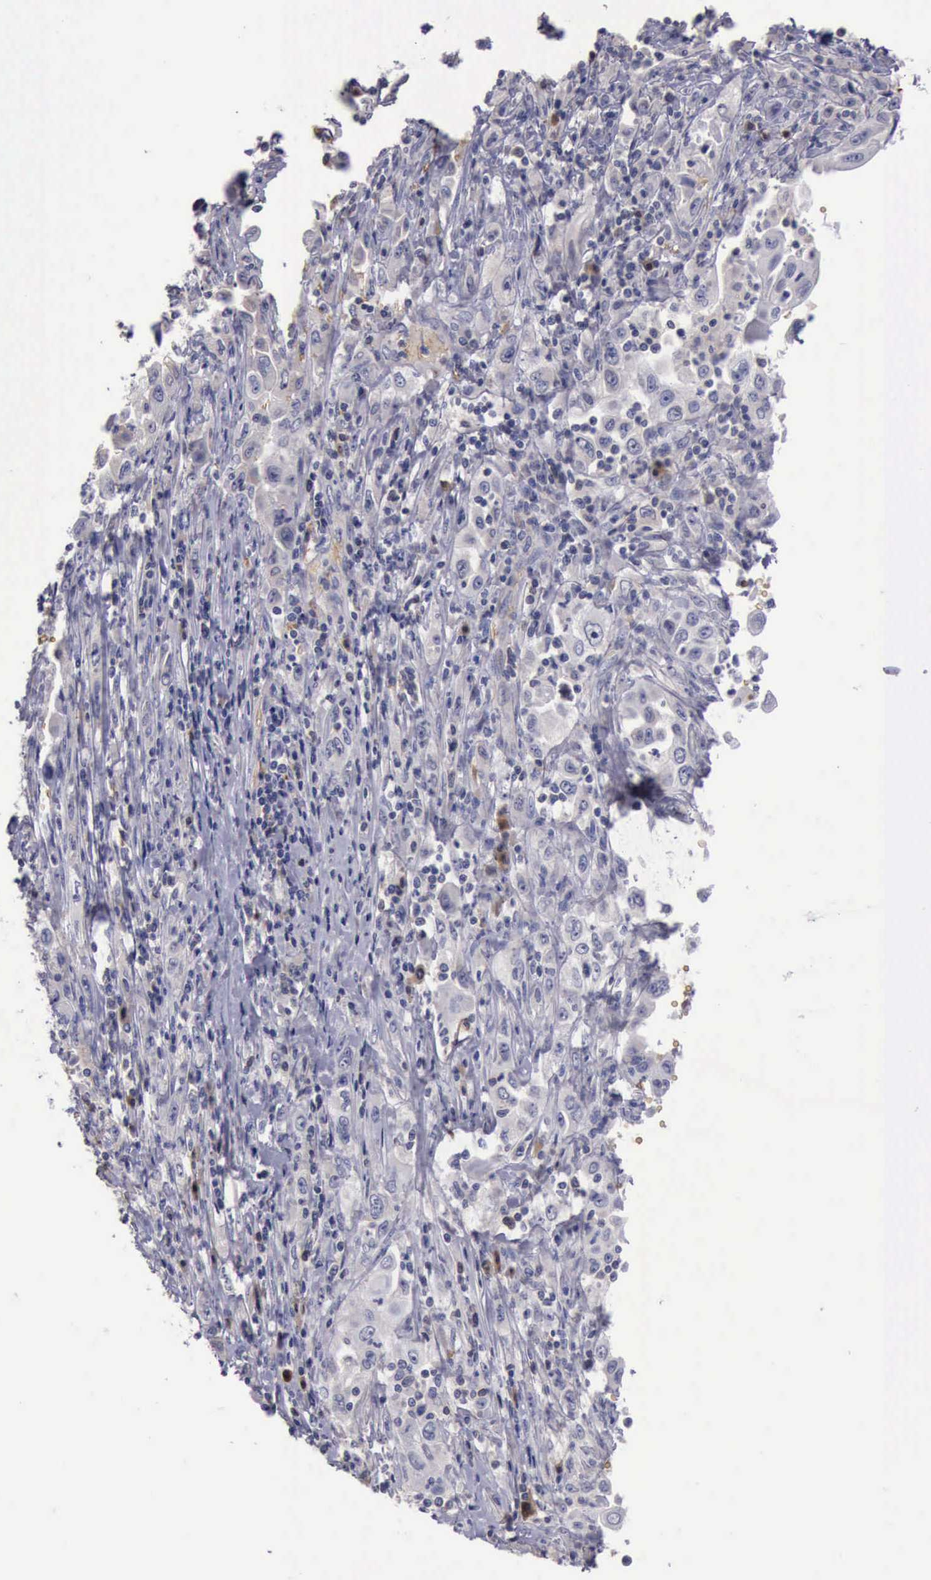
{"staining": {"intensity": "negative", "quantity": "none", "location": "none"}, "tissue": "pancreatic cancer", "cell_type": "Tumor cells", "image_type": "cancer", "snomed": [{"axis": "morphology", "description": "Adenocarcinoma, NOS"}, {"axis": "topography", "description": "Pancreas"}], "caption": "Tumor cells show no significant protein positivity in pancreatic cancer (adenocarcinoma). (IHC, brightfield microscopy, high magnification).", "gene": "CEP128", "patient": {"sex": "male", "age": 70}}